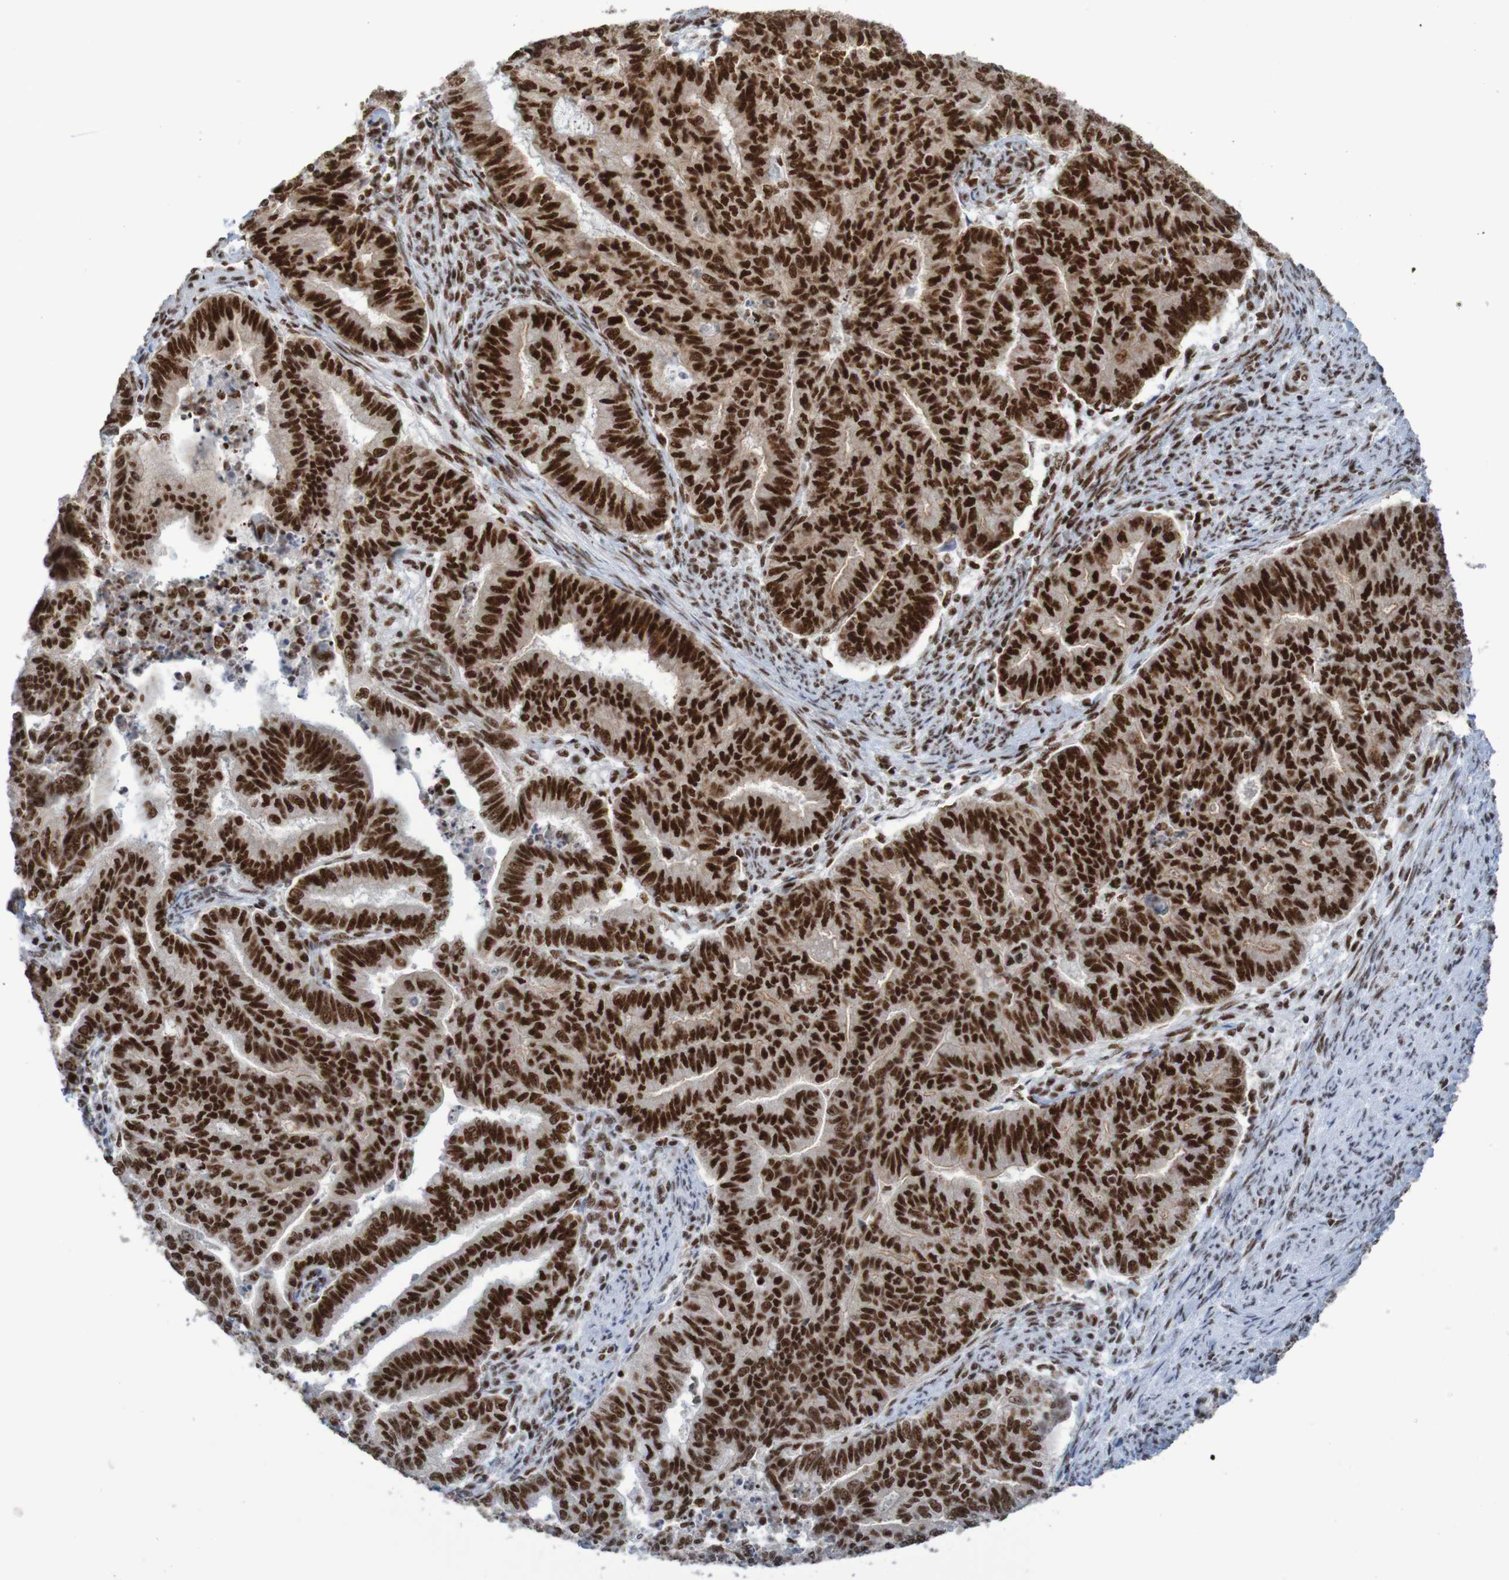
{"staining": {"intensity": "strong", "quantity": ">75%", "location": "nuclear"}, "tissue": "endometrial cancer", "cell_type": "Tumor cells", "image_type": "cancer", "snomed": [{"axis": "morphology", "description": "Adenocarcinoma, NOS"}, {"axis": "topography", "description": "Endometrium"}], "caption": "Approximately >75% of tumor cells in human endometrial cancer (adenocarcinoma) demonstrate strong nuclear protein positivity as visualized by brown immunohistochemical staining.", "gene": "THRAP3", "patient": {"sex": "female", "age": 79}}